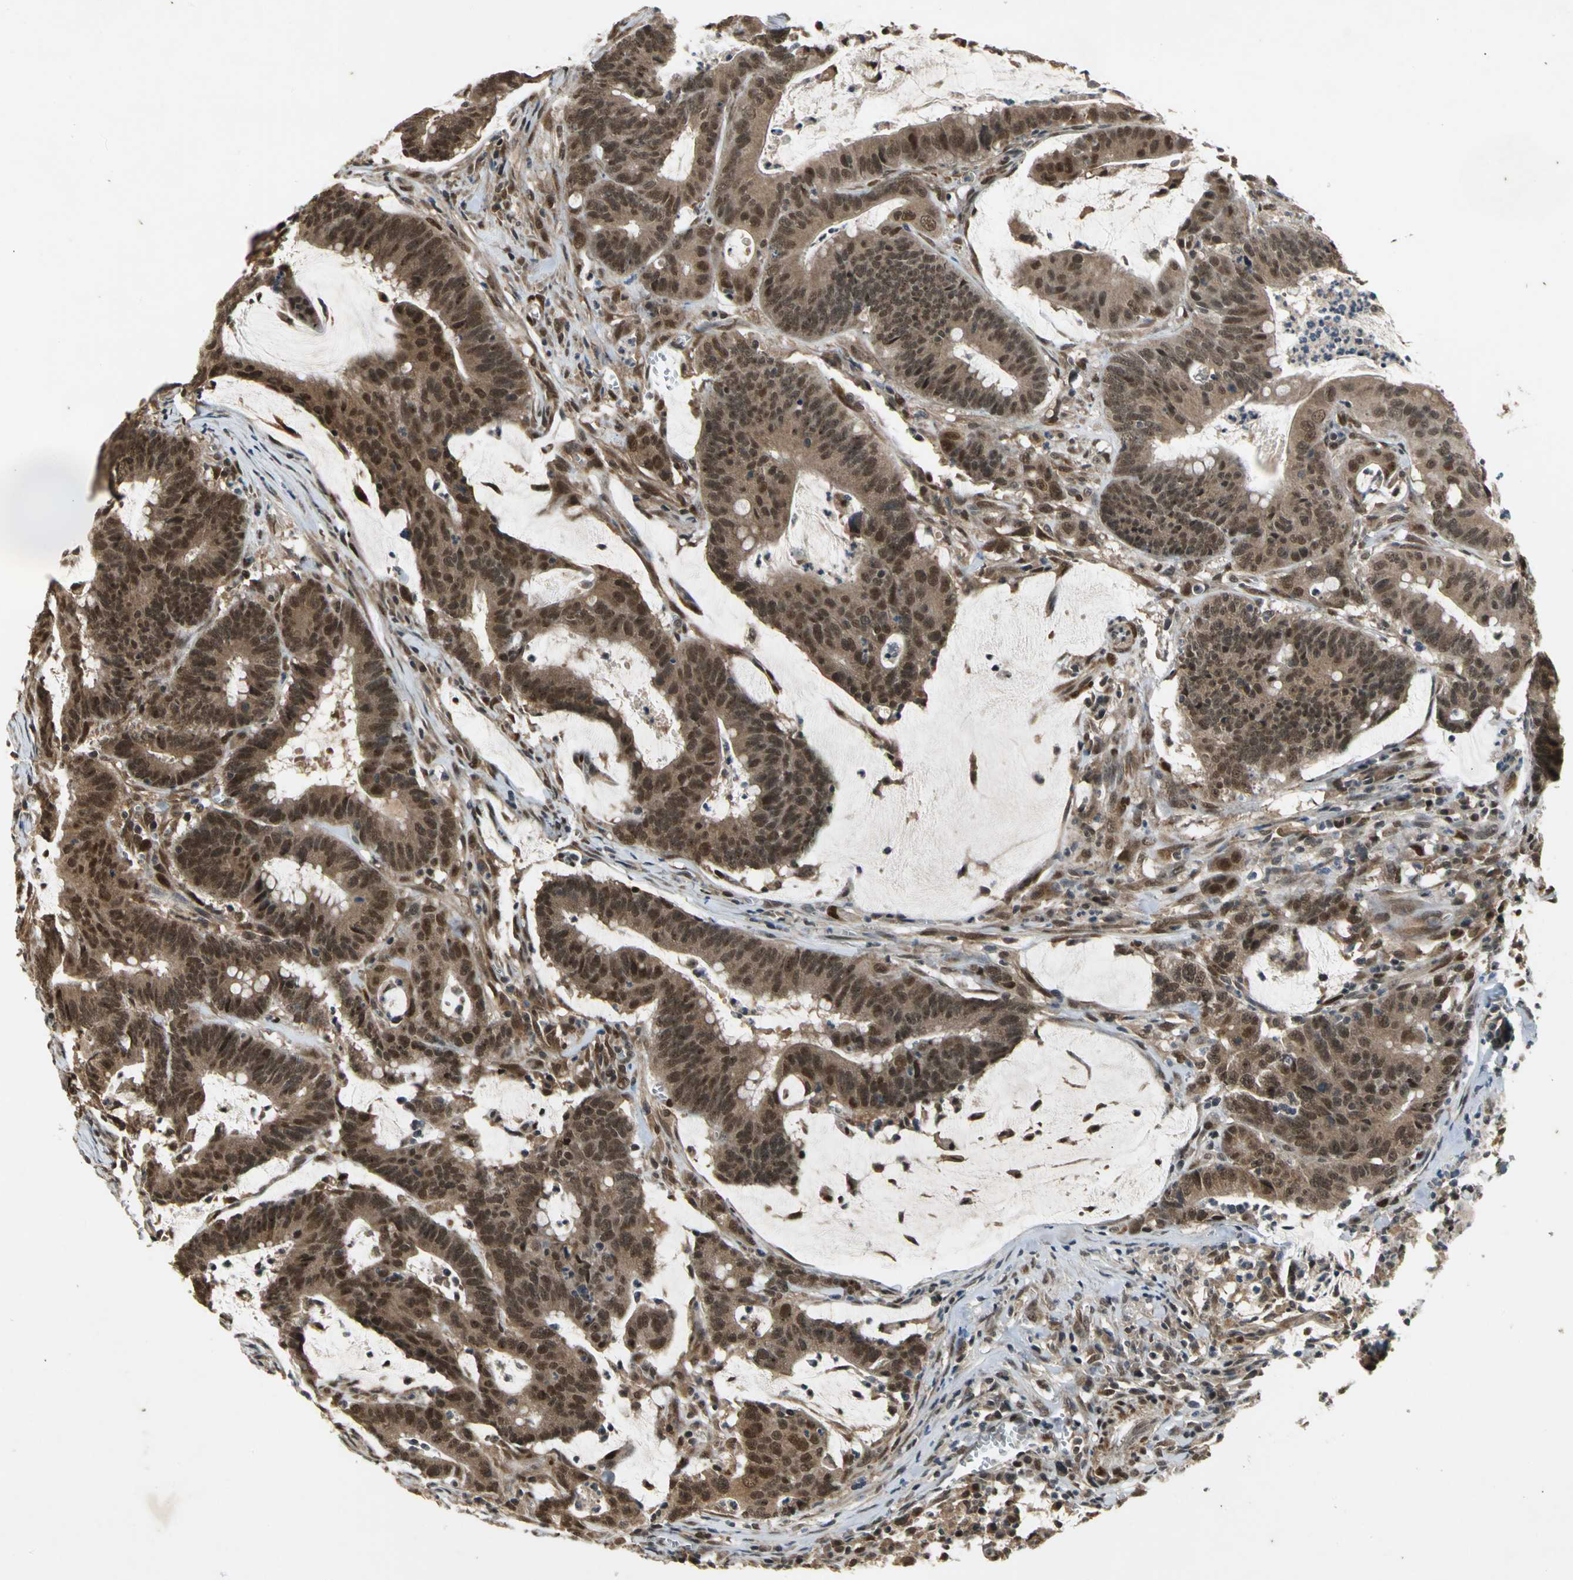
{"staining": {"intensity": "strong", "quantity": ">75%", "location": "cytoplasmic/membranous"}, "tissue": "colorectal cancer", "cell_type": "Tumor cells", "image_type": "cancer", "snomed": [{"axis": "morphology", "description": "Adenocarcinoma, NOS"}, {"axis": "topography", "description": "Colon"}], "caption": "High-power microscopy captured an immunohistochemistry (IHC) image of colorectal cancer (adenocarcinoma), revealing strong cytoplasmic/membranous positivity in about >75% of tumor cells. (DAB = brown stain, brightfield microscopy at high magnification).", "gene": "NOTCH3", "patient": {"sex": "male", "age": 45}}